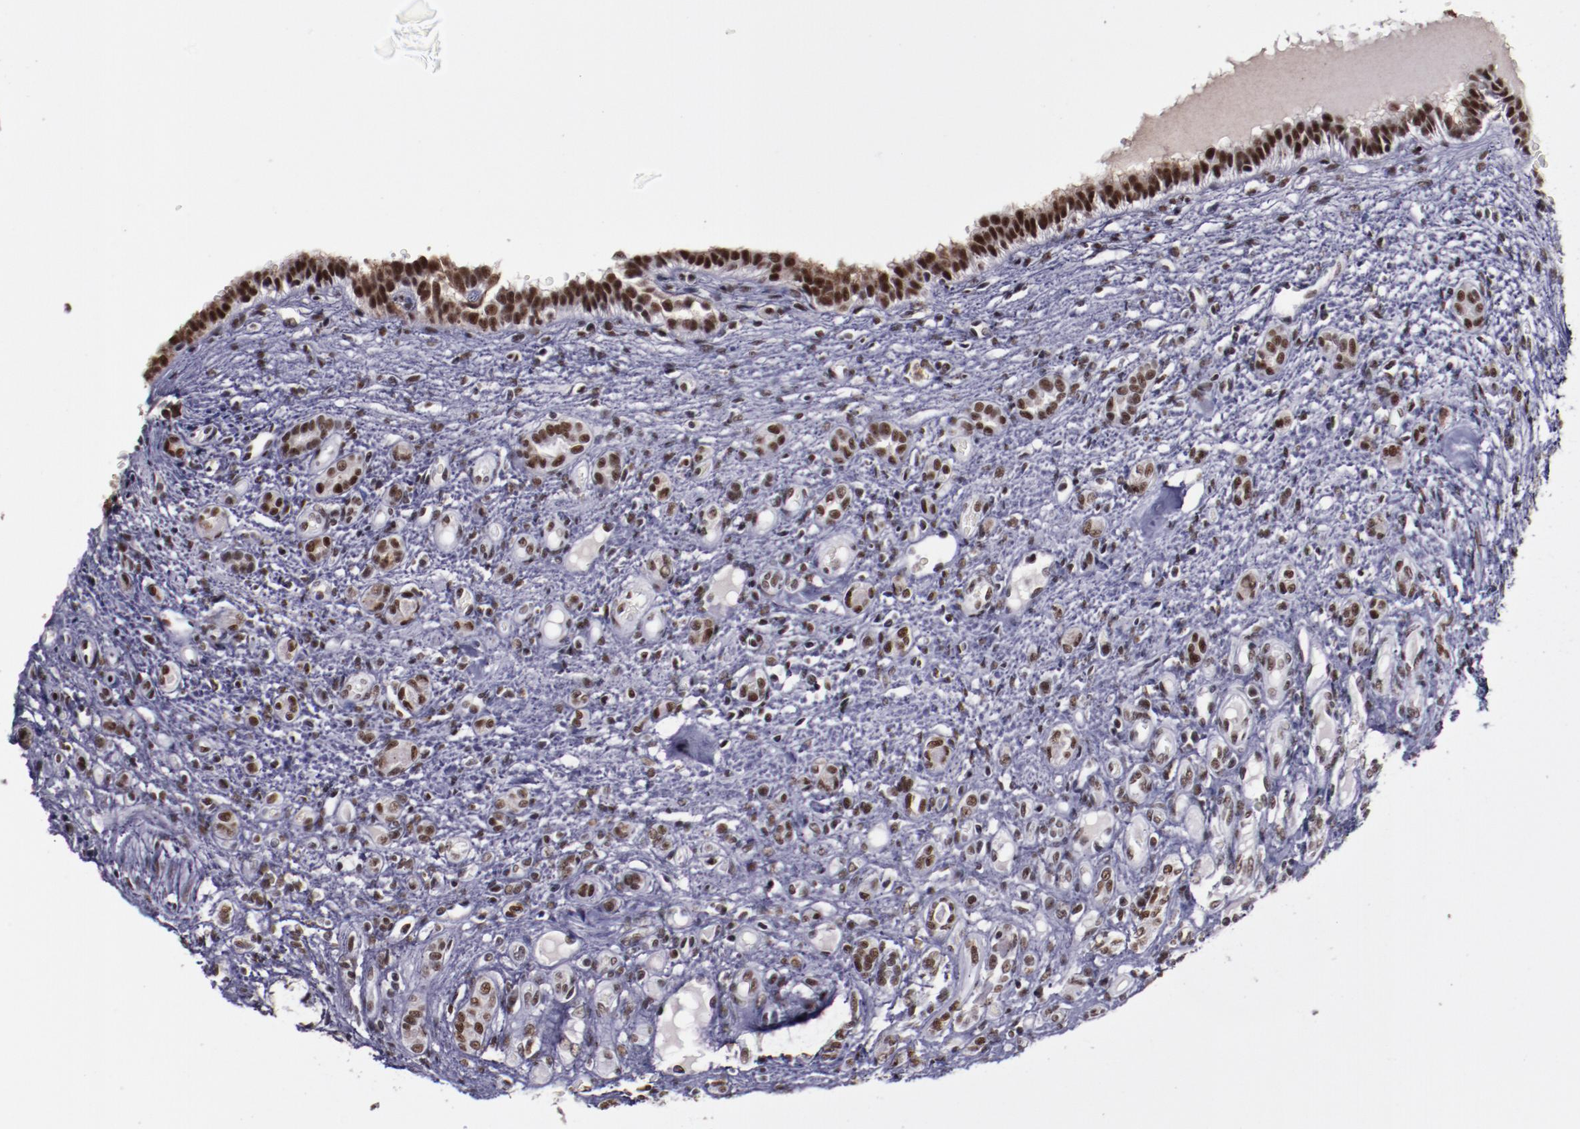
{"staining": {"intensity": "strong", "quantity": ">75%", "location": "nuclear"}, "tissue": "renal cancer", "cell_type": "Tumor cells", "image_type": "cancer", "snomed": [{"axis": "morphology", "description": "Inflammation, NOS"}, {"axis": "morphology", "description": "Adenocarcinoma, NOS"}, {"axis": "topography", "description": "Kidney"}], "caption": "Approximately >75% of tumor cells in human renal cancer exhibit strong nuclear protein positivity as visualized by brown immunohistochemical staining.", "gene": "PPP4R3A", "patient": {"sex": "male", "age": 68}}